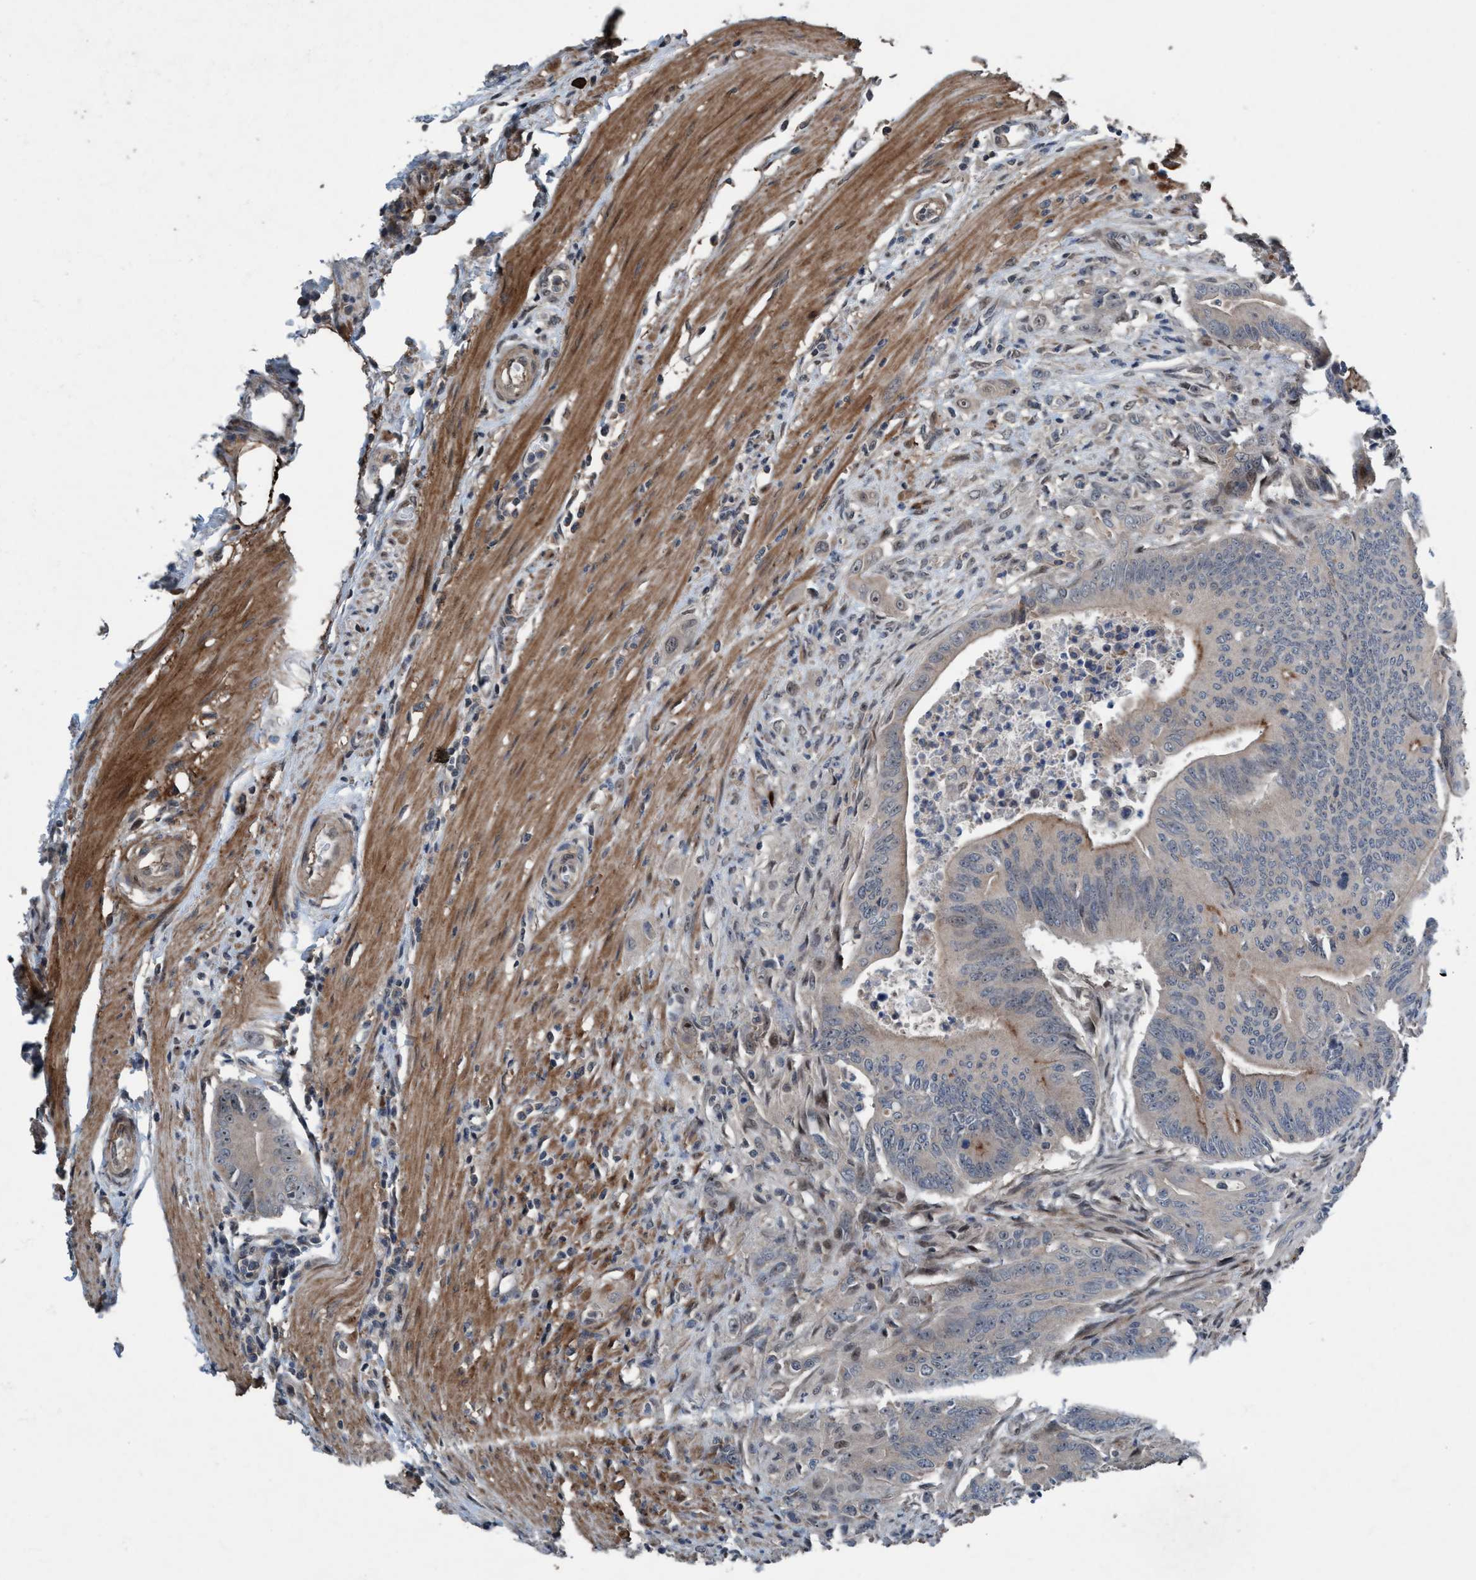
{"staining": {"intensity": "weak", "quantity": "<25%", "location": "cytoplasmic/membranous"}, "tissue": "colorectal cancer", "cell_type": "Tumor cells", "image_type": "cancer", "snomed": [{"axis": "morphology", "description": "Adenoma, NOS"}, {"axis": "morphology", "description": "Adenocarcinoma, NOS"}, {"axis": "topography", "description": "Colon"}], "caption": "High magnification brightfield microscopy of colorectal cancer (adenocarcinoma) stained with DAB (brown) and counterstained with hematoxylin (blue): tumor cells show no significant staining. (DAB IHC visualized using brightfield microscopy, high magnification).", "gene": "NISCH", "patient": {"sex": "male", "age": 79}}